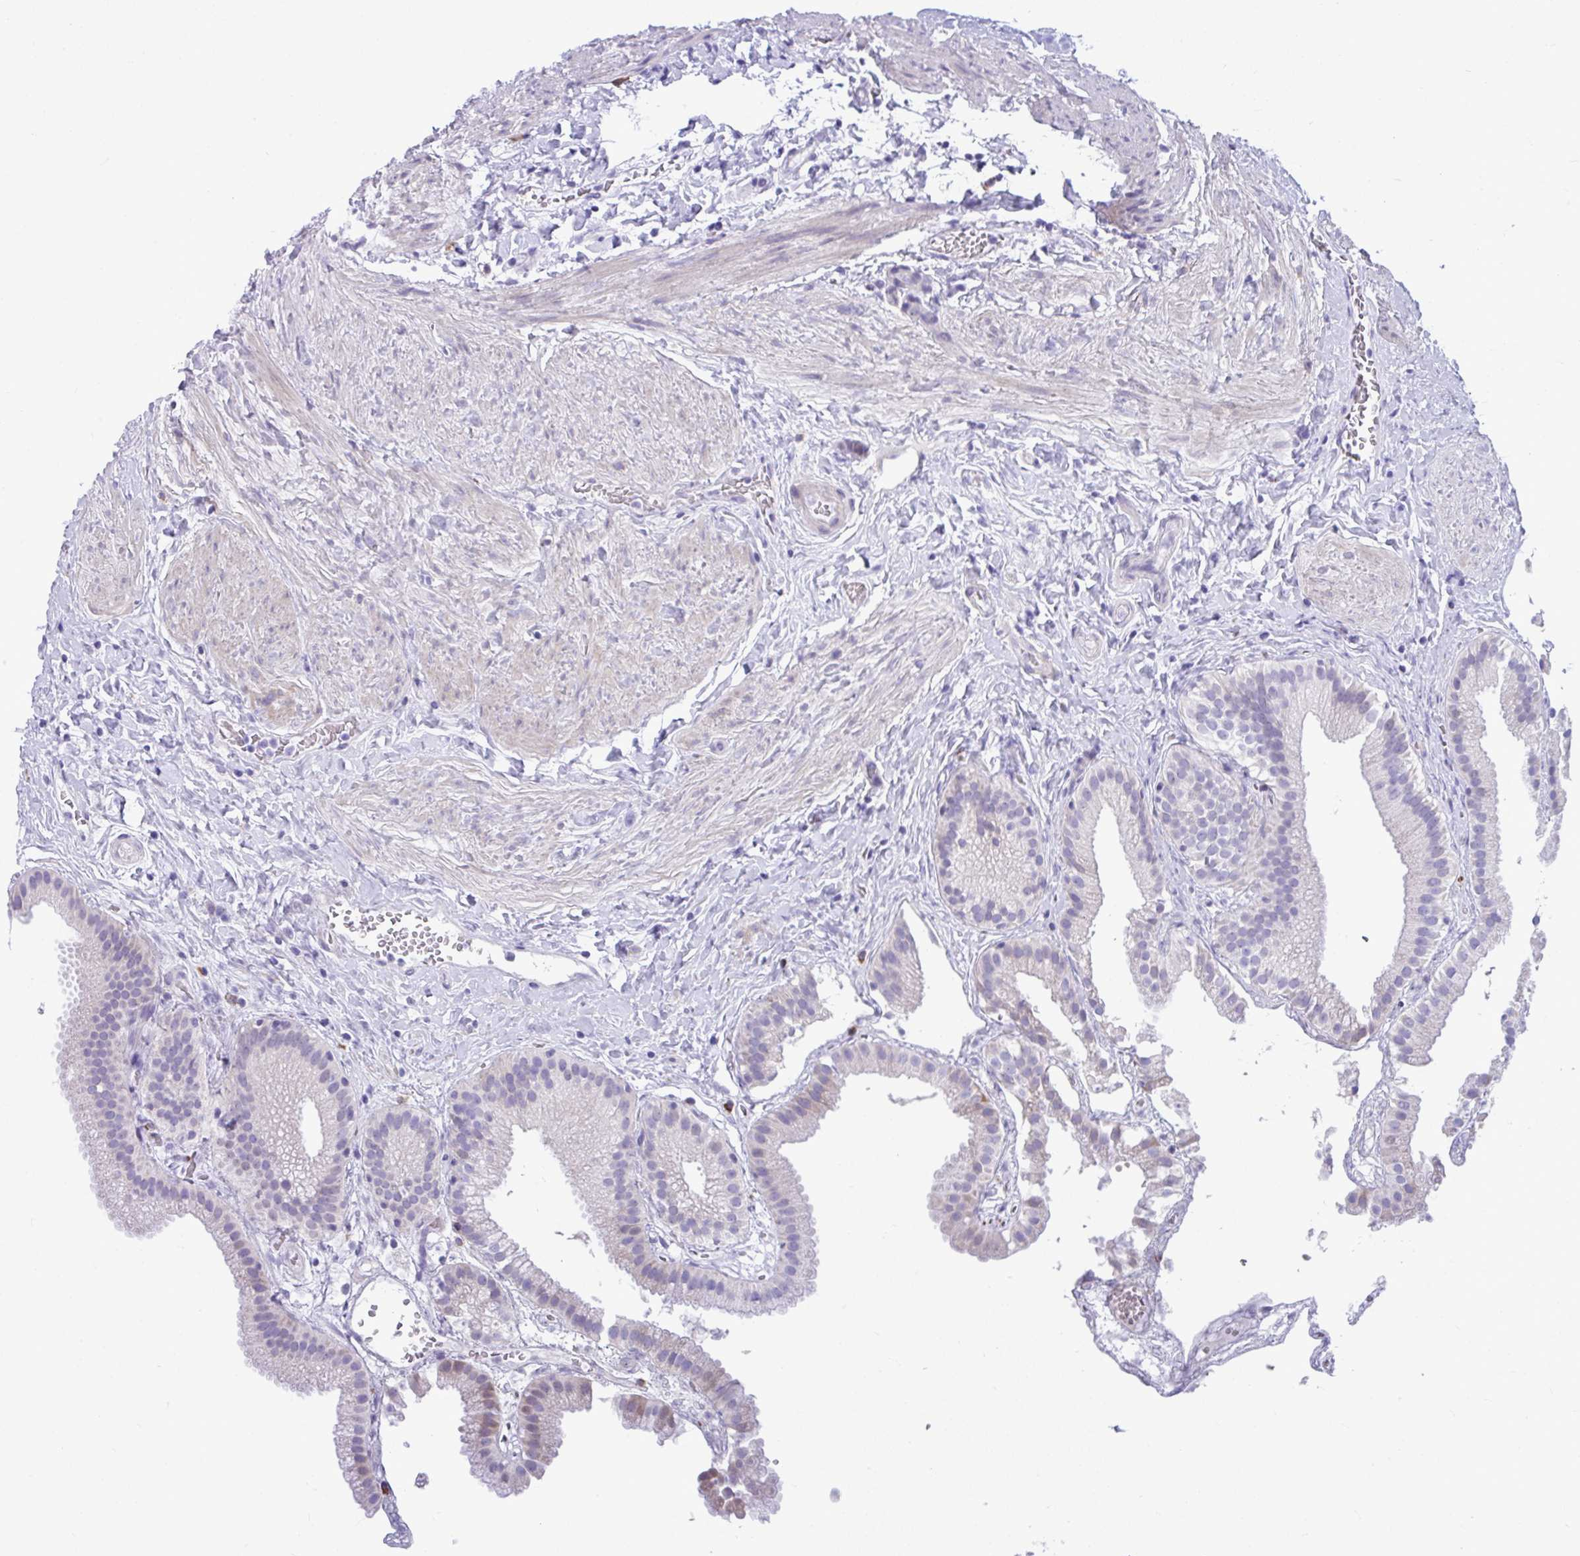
{"staining": {"intensity": "weak", "quantity": "<25%", "location": "nuclear"}, "tissue": "gallbladder", "cell_type": "Glandular cells", "image_type": "normal", "snomed": [{"axis": "morphology", "description": "Normal tissue, NOS"}, {"axis": "topography", "description": "Gallbladder"}], "caption": "This is a micrograph of immunohistochemistry (IHC) staining of unremarkable gallbladder, which shows no positivity in glandular cells.", "gene": "ISL1", "patient": {"sex": "female", "age": 63}}